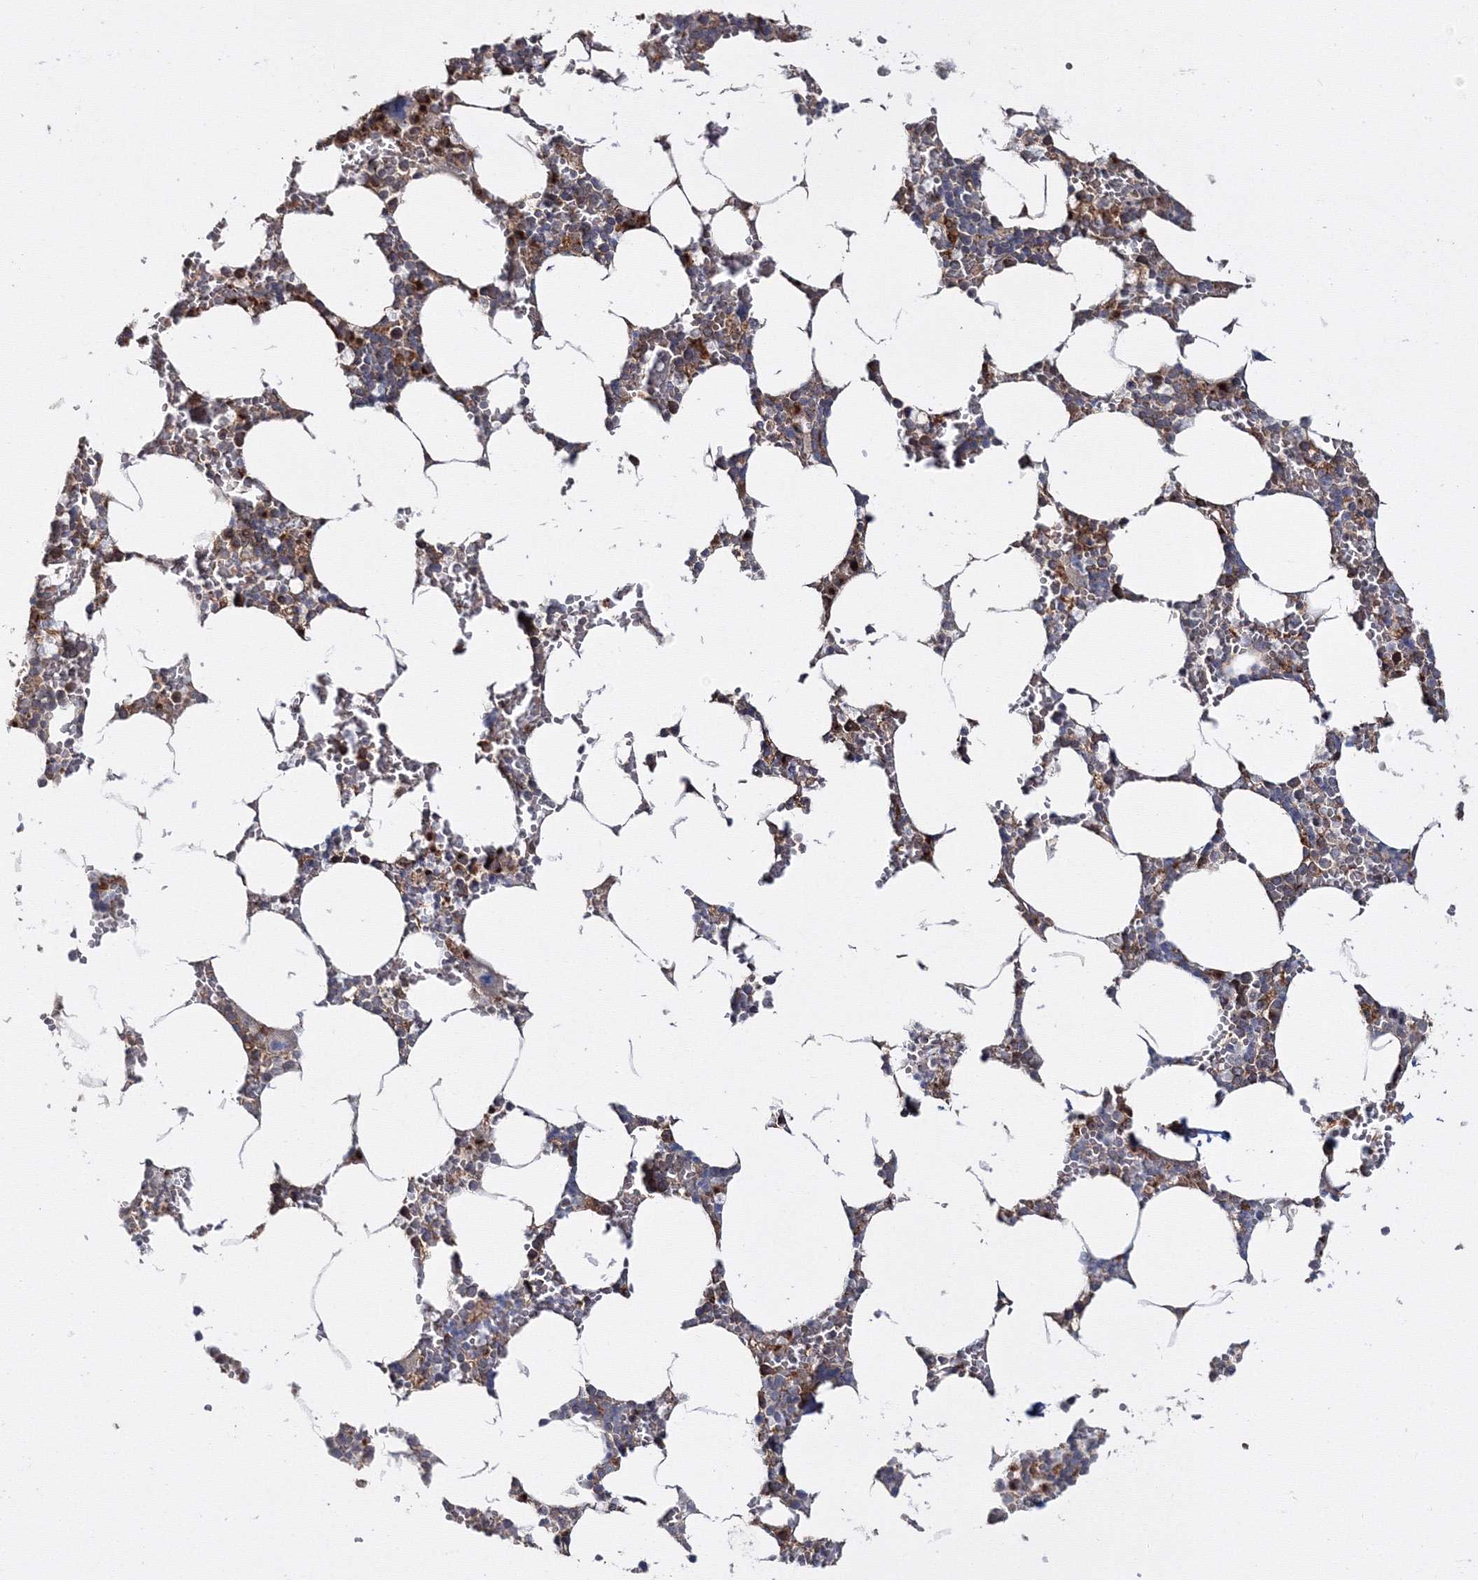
{"staining": {"intensity": "moderate", "quantity": "25%-75%", "location": "cytoplasmic/membranous"}, "tissue": "bone marrow", "cell_type": "Hematopoietic cells", "image_type": "normal", "snomed": [{"axis": "morphology", "description": "Normal tissue, NOS"}, {"axis": "topography", "description": "Bone marrow"}], "caption": "Protein expression analysis of unremarkable bone marrow shows moderate cytoplasmic/membranous positivity in approximately 25%-75% of hematopoietic cells.", "gene": "DDO", "patient": {"sex": "male", "age": 70}}